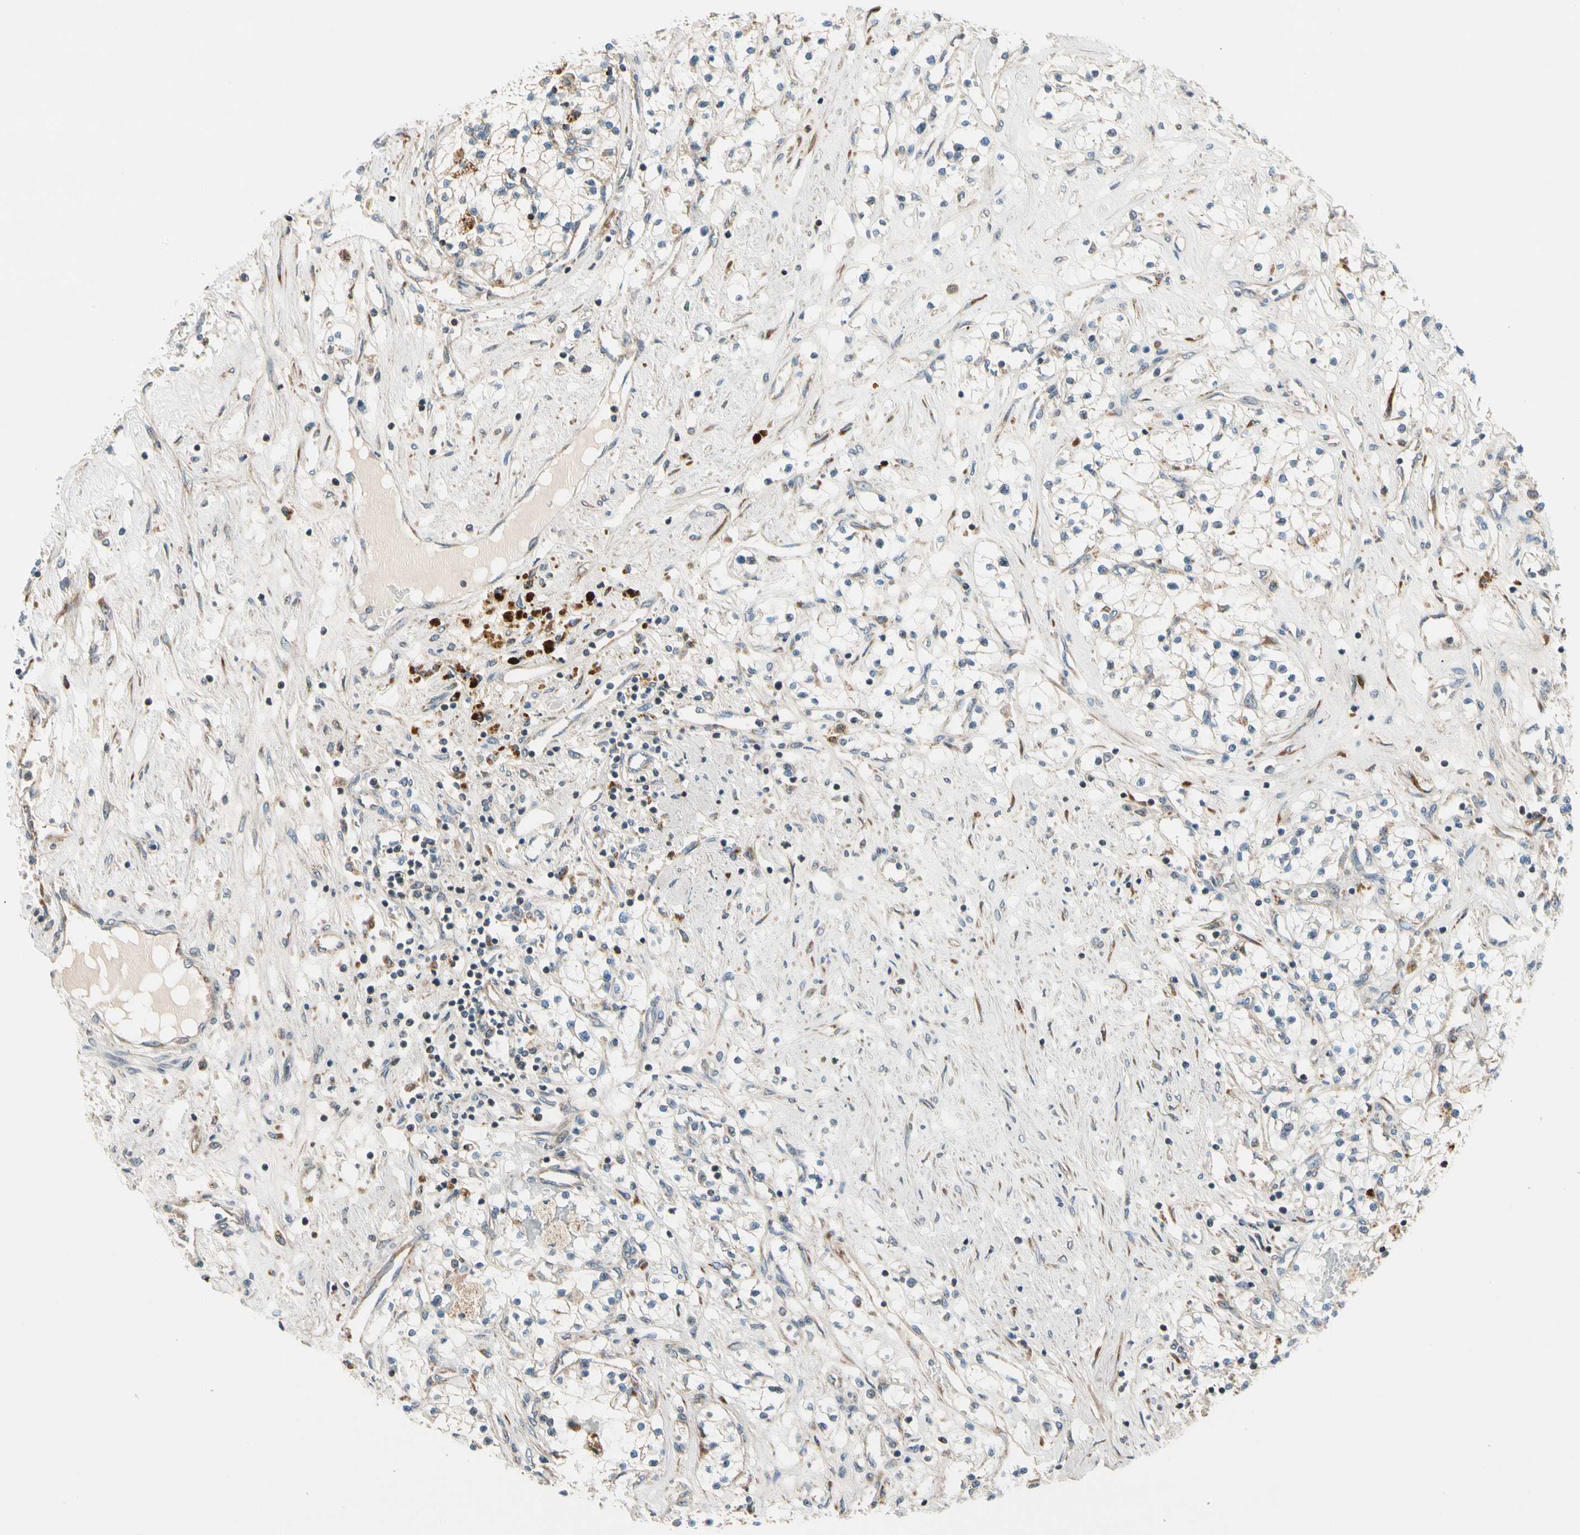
{"staining": {"intensity": "weak", "quantity": "<25%", "location": "cytoplasmic/membranous"}, "tissue": "renal cancer", "cell_type": "Tumor cells", "image_type": "cancer", "snomed": [{"axis": "morphology", "description": "Adenocarcinoma, NOS"}, {"axis": "topography", "description": "Kidney"}], "caption": "Tumor cells show no significant positivity in renal adenocarcinoma.", "gene": "MST1R", "patient": {"sex": "male", "age": 68}}